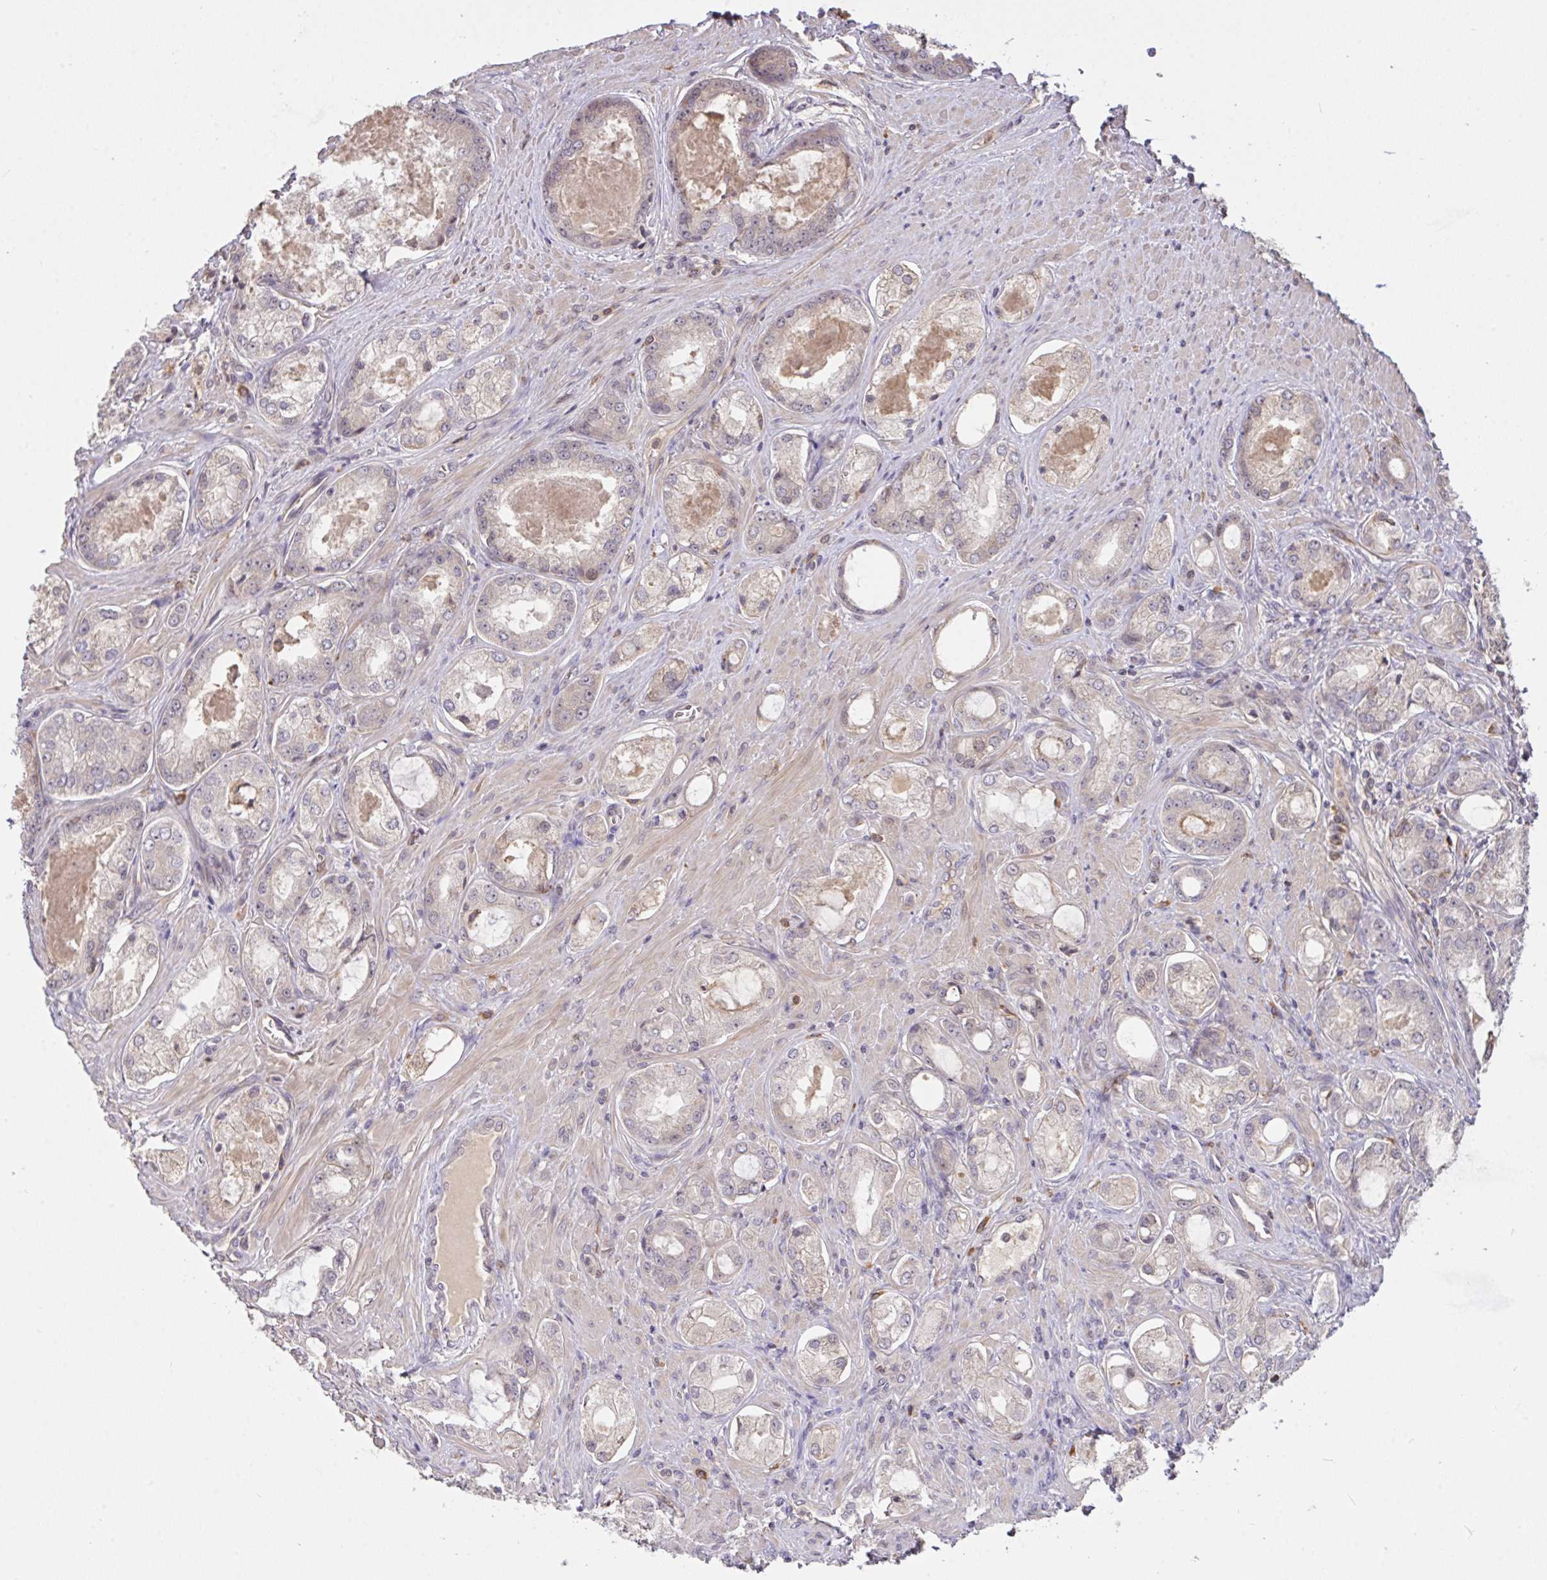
{"staining": {"intensity": "negative", "quantity": "none", "location": "none"}, "tissue": "prostate cancer", "cell_type": "Tumor cells", "image_type": "cancer", "snomed": [{"axis": "morphology", "description": "Adenocarcinoma, Low grade"}, {"axis": "topography", "description": "Prostate"}], "caption": "Tumor cells show no significant staining in prostate cancer (low-grade adenocarcinoma).", "gene": "FCER1A", "patient": {"sex": "male", "age": 68}}